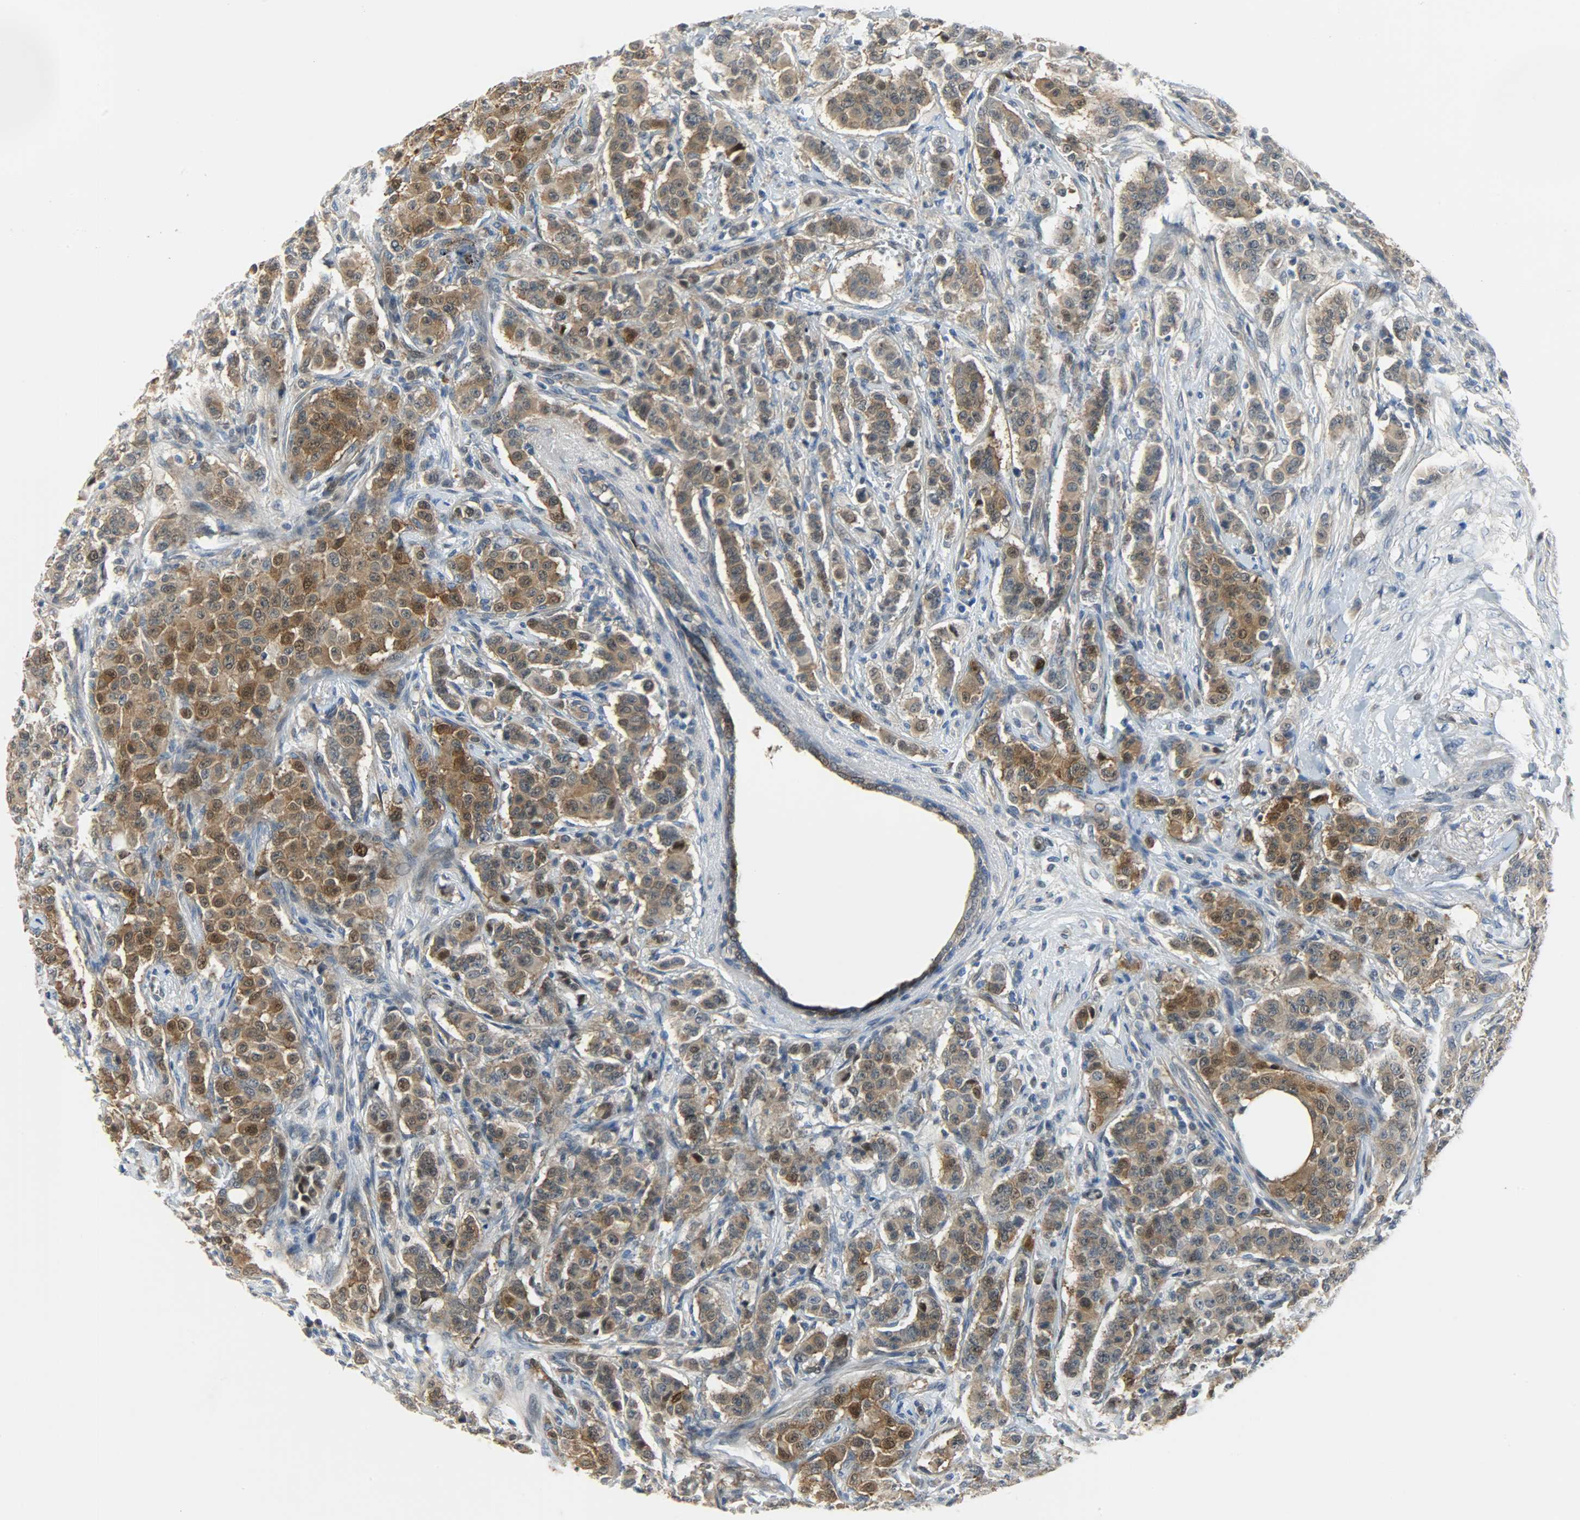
{"staining": {"intensity": "moderate", "quantity": ">75%", "location": "cytoplasmic/membranous,nuclear"}, "tissue": "breast cancer", "cell_type": "Tumor cells", "image_type": "cancer", "snomed": [{"axis": "morphology", "description": "Duct carcinoma"}, {"axis": "topography", "description": "Breast"}], "caption": "Protein expression analysis of human breast cancer reveals moderate cytoplasmic/membranous and nuclear positivity in about >75% of tumor cells.", "gene": "EIF4EBP1", "patient": {"sex": "female", "age": 40}}